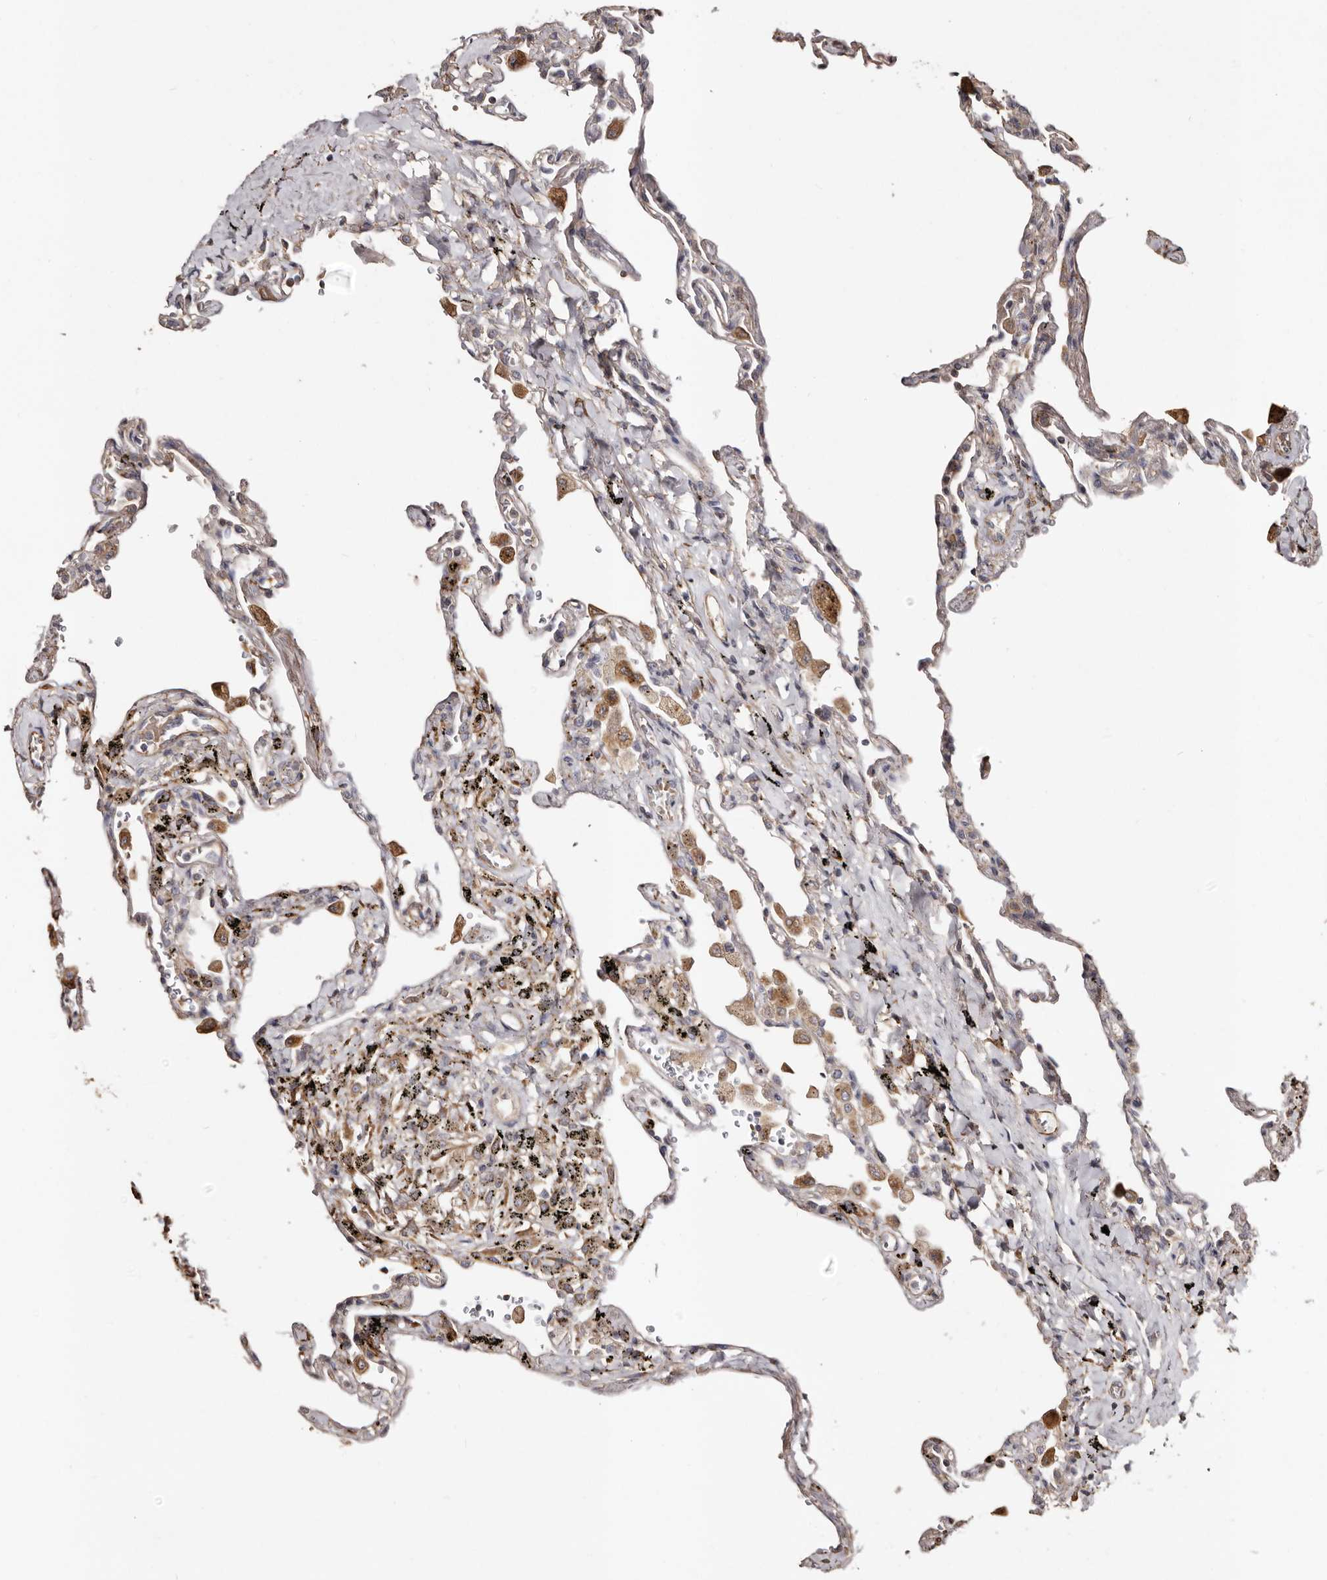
{"staining": {"intensity": "negative", "quantity": "none", "location": "none"}, "tissue": "lung", "cell_type": "Alveolar cells", "image_type": "normal", "snomed": [{"axis": "morphology", "description": "Normal tissue, NOS"}, {"axis": "topography", "description": "Lung"}], "caption": "Protein analysis of normal lung reveals no significant staining in alveolar cells.", "gene": "MACC1", "patient": {"sex": "male", "age": 59}}